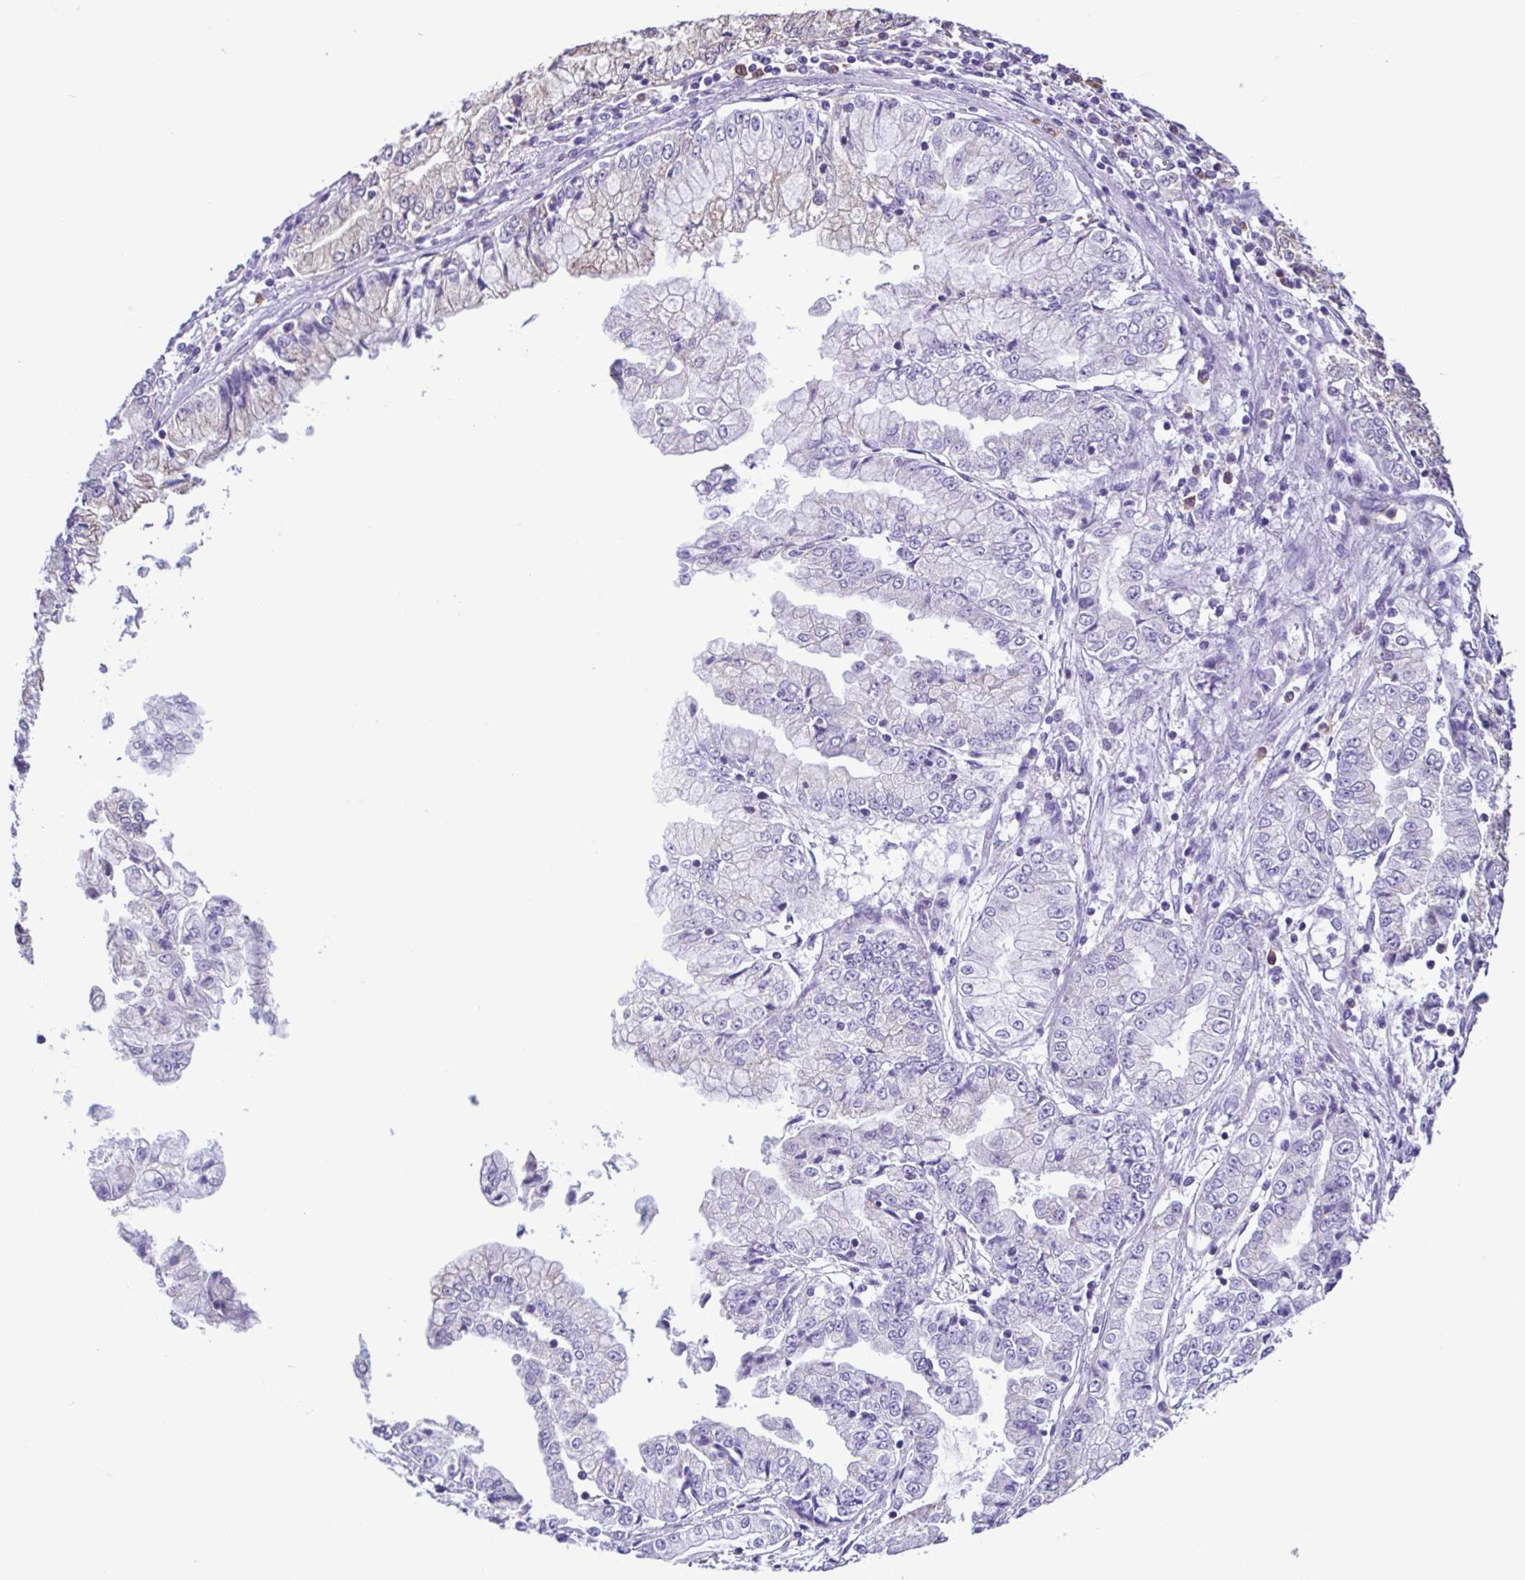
{"staining": {"intensity": "negative", "quantity": "none", "location": "none"}, "tissue": "stomach cancer", "cell_type": "Tumor cells", "image_type": "cancer", "snomed": [{"axis": "morphology", "description": "Adenocarcinoma, NOS"}, {"axis": "topography", "description": "Stomach, upper"}], "caption": "Tumor cells are negative for brown protein staining in stomach cancer (adenocarcinoma).", "gene": "CBY2", "patient": {"sex": "female", "age": 74}}